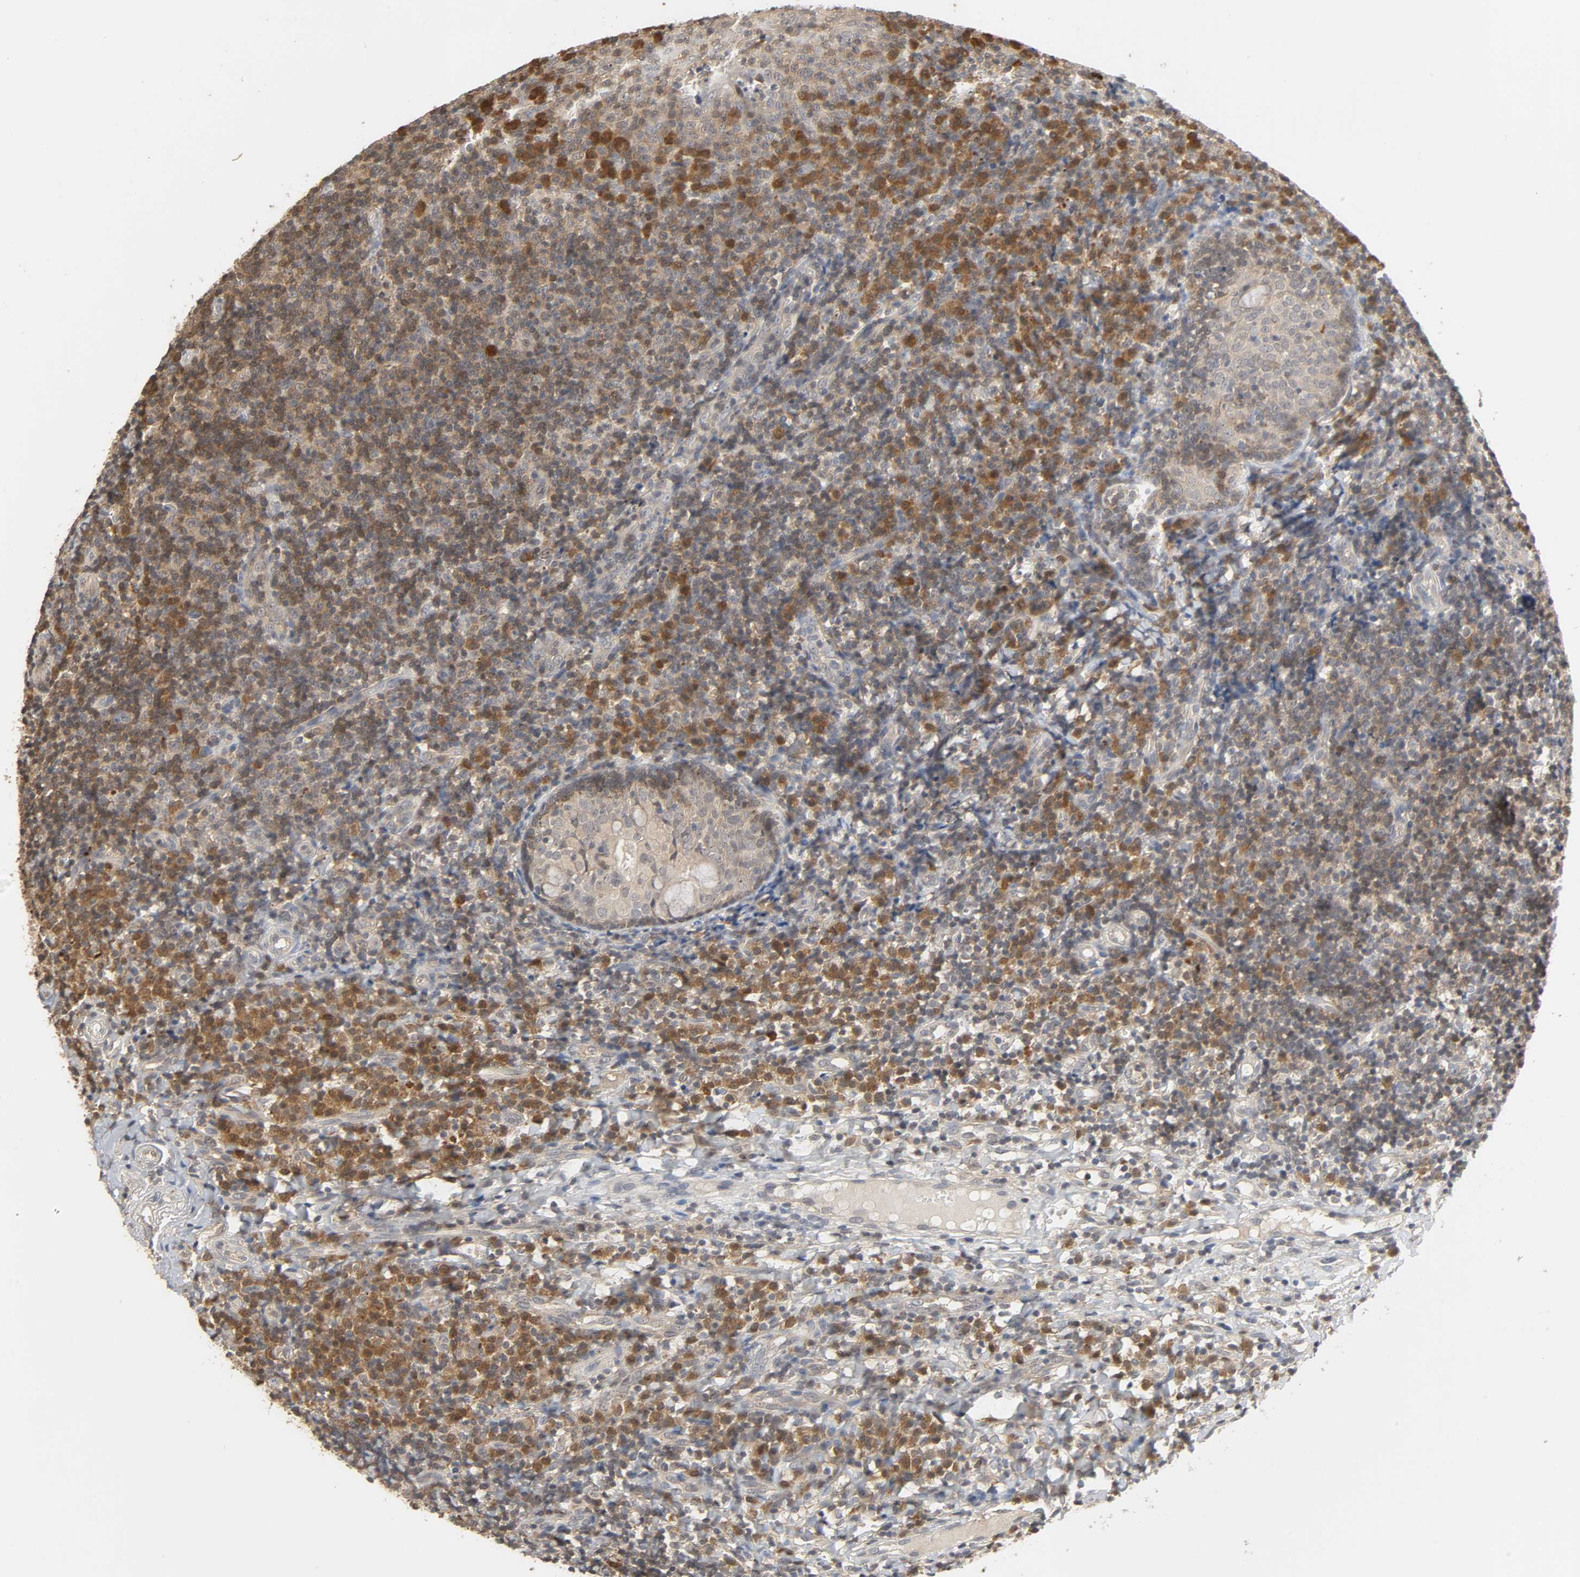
{"staining": {"intensity": "strong", "quantity": "<25%", "location": "cytoplasmic/membranous,nuclear"}, "tissue": "tonsil", "cell_type": "Germinal center cells", "image_type": "normal", "snomed": [{"axis": "morphology", "description": "Normal tissue, NOS"}, {"axis": "topography", "description": "Tonsil"}], "caption": "Benign tonsil displays strong cytoplasmic/membranous,nuclear staining in approximately <25% of germinal center cells.", "gene": "MIF", "patient": {"sex": "female", "age": 40}}